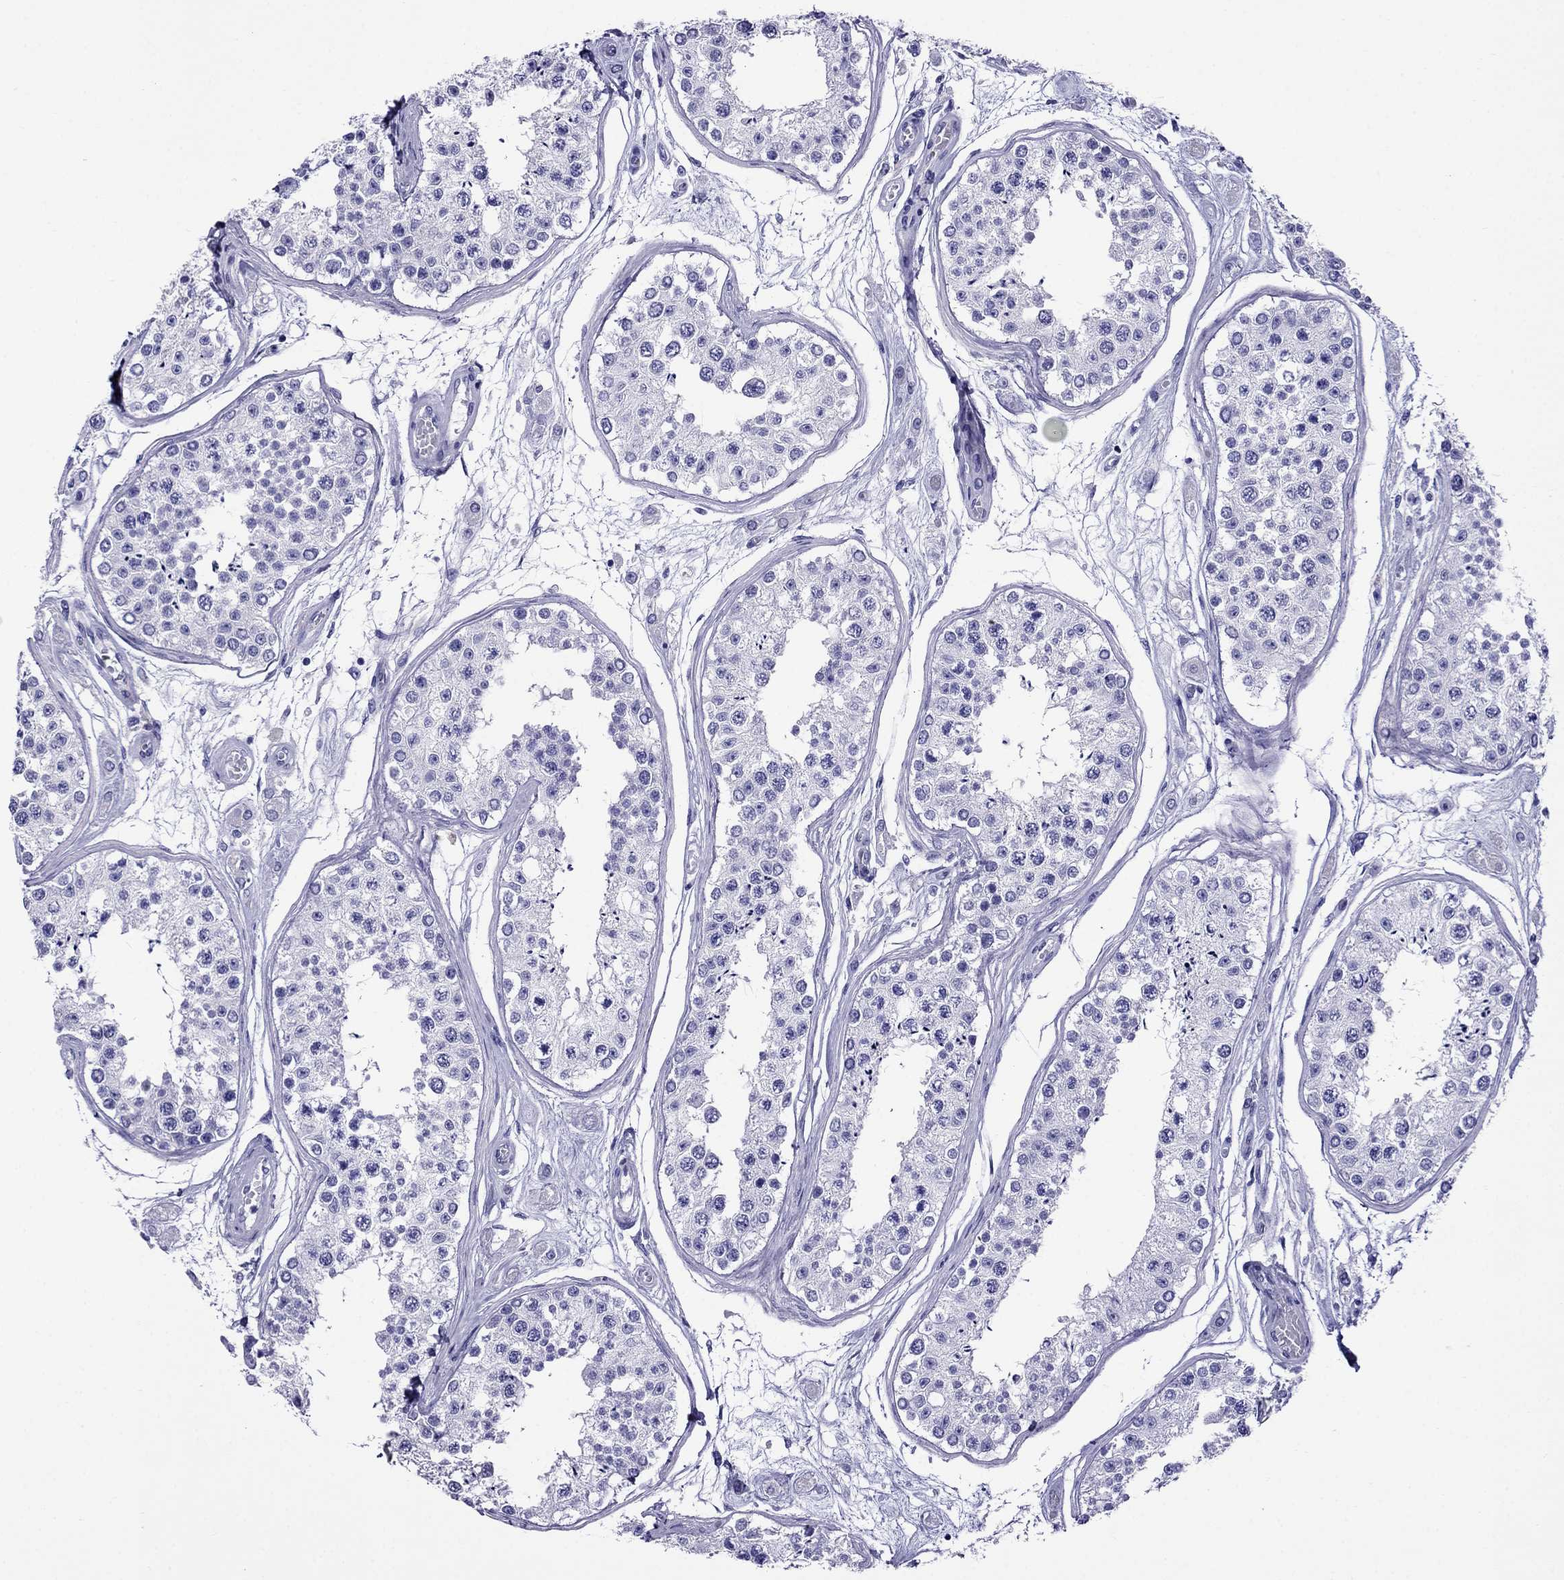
{"staining": {"intensity": "negative", "quantity": "none", "location": "none"}, "tissue": "testis", "cell_type": "Cells in seminiferous ducts", "image_type": "normal", "snomed": [{"axis": "morphology", "description": "Normal tissue, NOS"}, {"axis": "topography", "description": "Testis"}], "caption": "DAB (3,3'-diaminobenzidine) immunohistochemical staining of unremarkable human testis shows no significant expression in cells in seminiferous ducts. Nuclei are stained in blue.", "gene": "CRYBA1", "patient": {"sex": "male", "age": 25}}